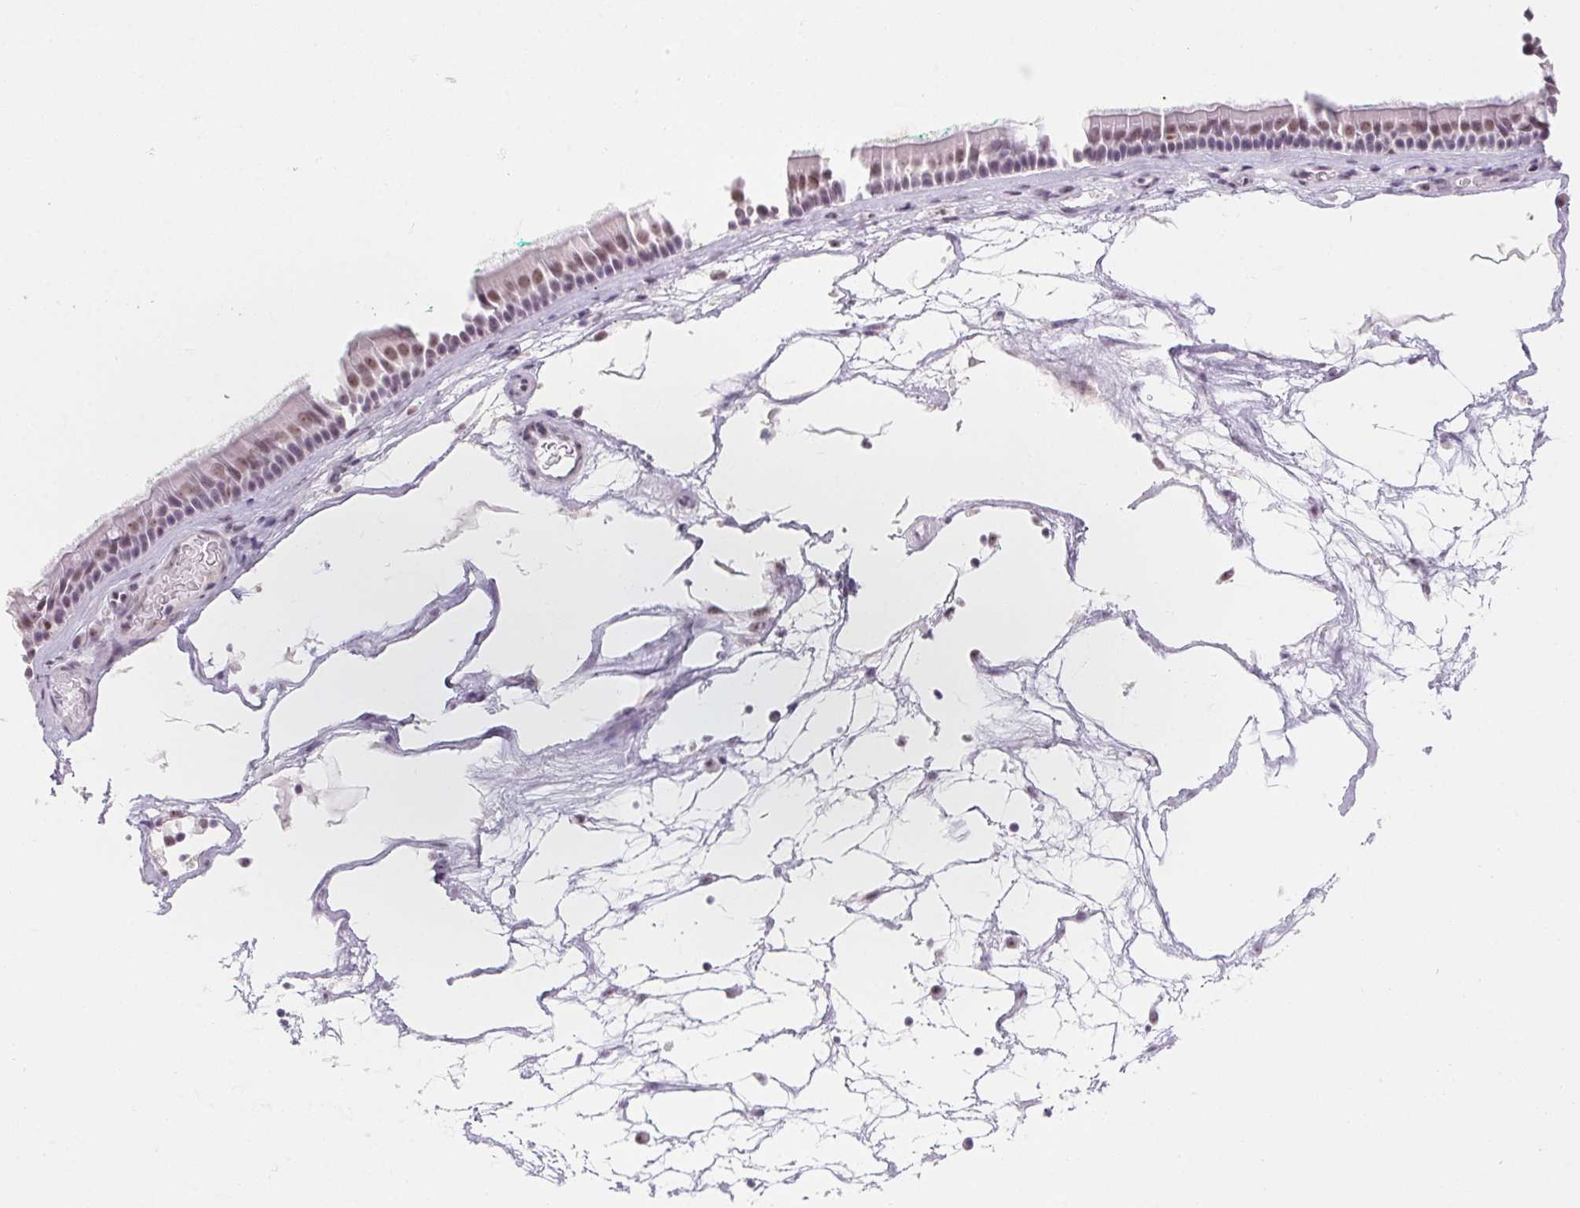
{"staining": {"intensity": "weak", "quantity": "25%-75%", "location": "nuclear"}, "tissue": "nasopharynx", "cell_type": "Respiratory epithelial cells", "image_type": "normal", "snomed": [{"axis": "morphology", "description": "Normal tissue, NOS"}, {"axis": "topography", "description": "Nasopharynx"}], "caption": "Immunohistochemistry (IHC) of normal human nasopharynx displays low levels of weak nuclear staining in about 25%-75% of respiratory epithelial cells.", "gene": "ZIC4", "patient": {"sex": "male", "age": 68}}